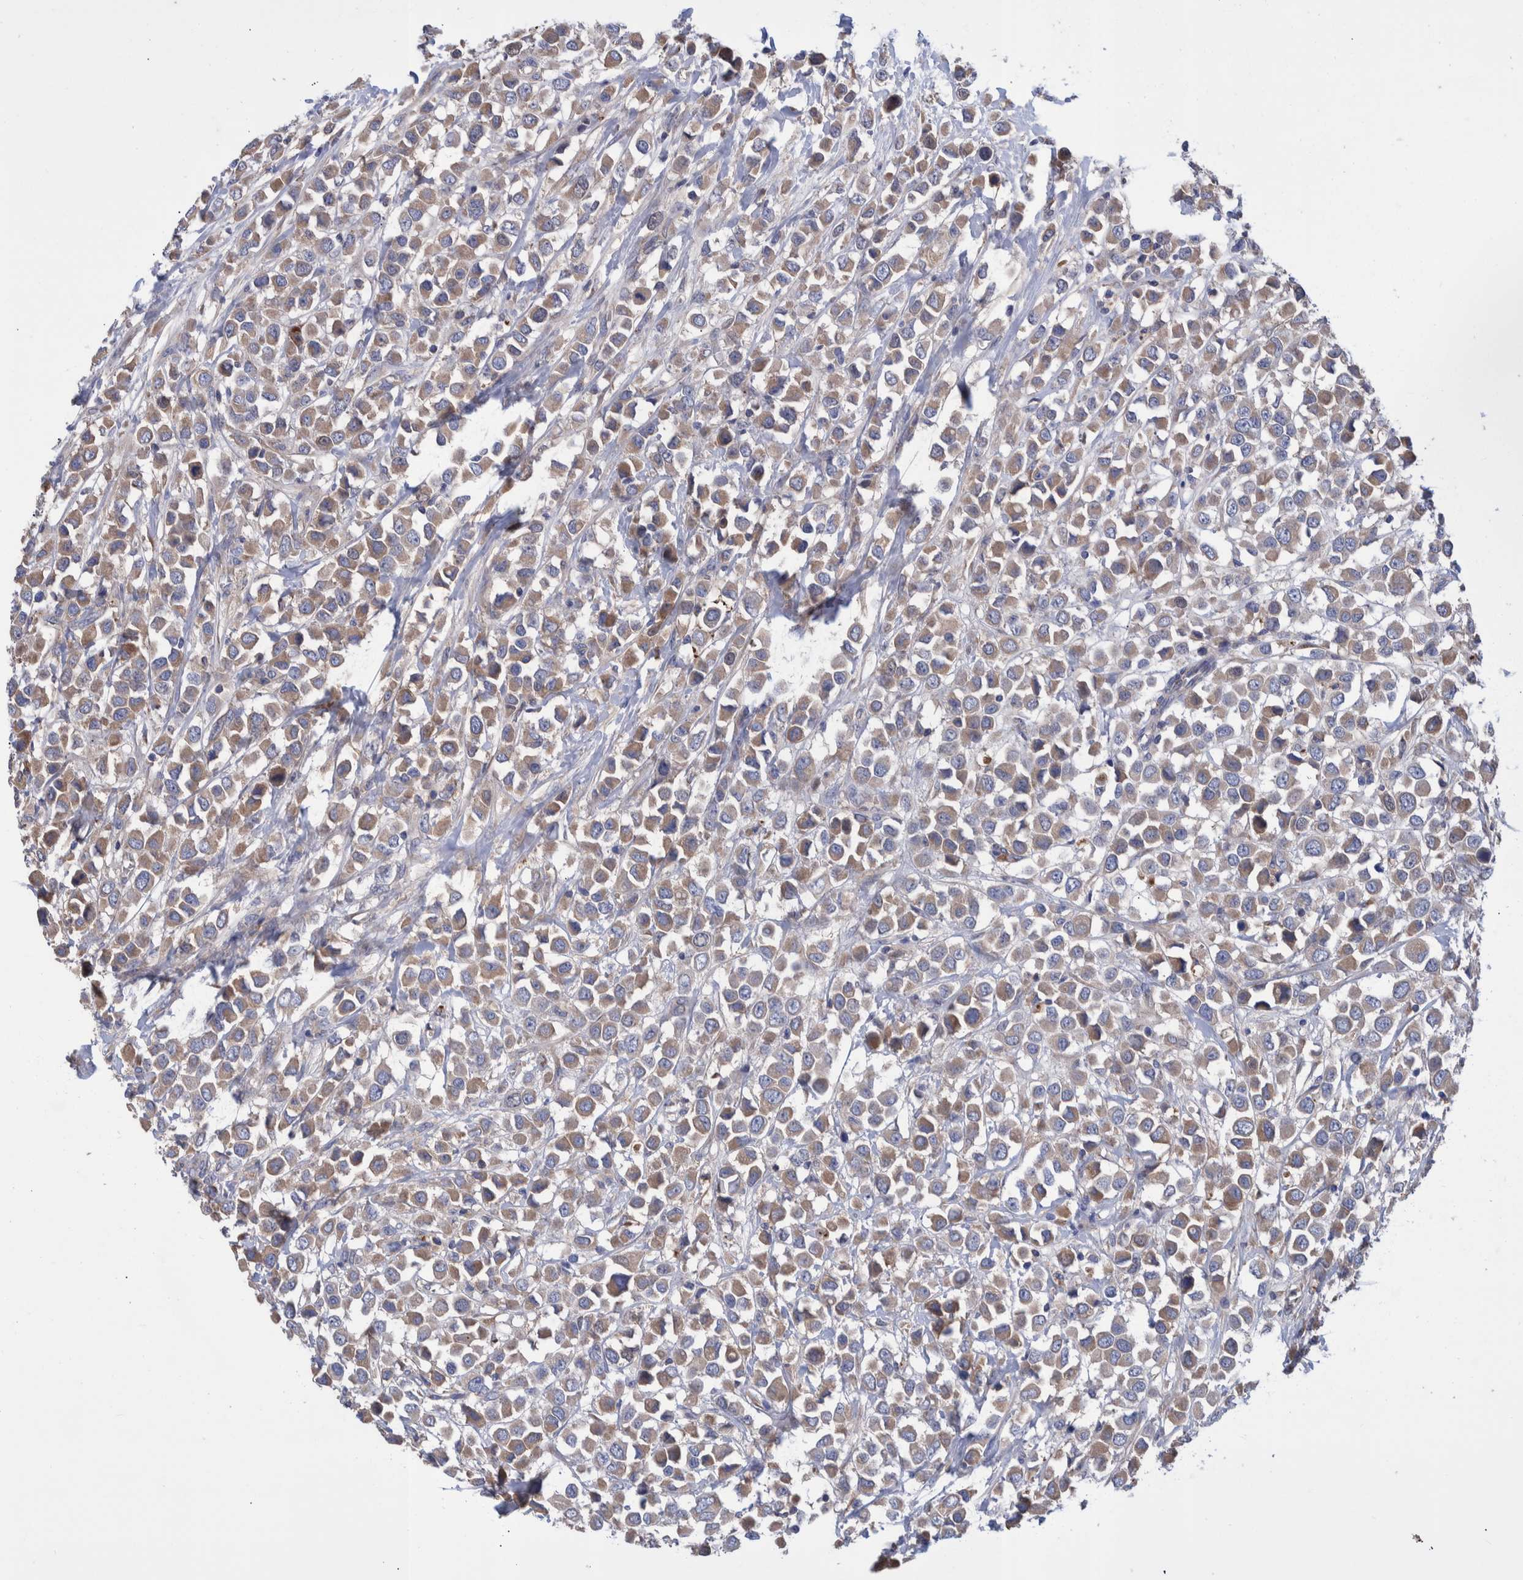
{"staining": {"intensity": "moderate", "quantity": "25%-75%", "location": "cytoplasmic/membranous"}, "tissue": "breast cancer", "cell_type": "Tumor cells", "image_type": "cancer", "snomed": [{"axis": "morphology", "description": "Duct carcinoma"}, {"axis": "topography", "description": "Breast"}], "caption": "This image reveals immunohistochemistry staining of breast cancer, with medium moderate cytoplasmic/membranous staining in approximately 25%-75% of tumor cells.", "gene": "DLL4", "patient": {"sex": "female", "age": 61}}